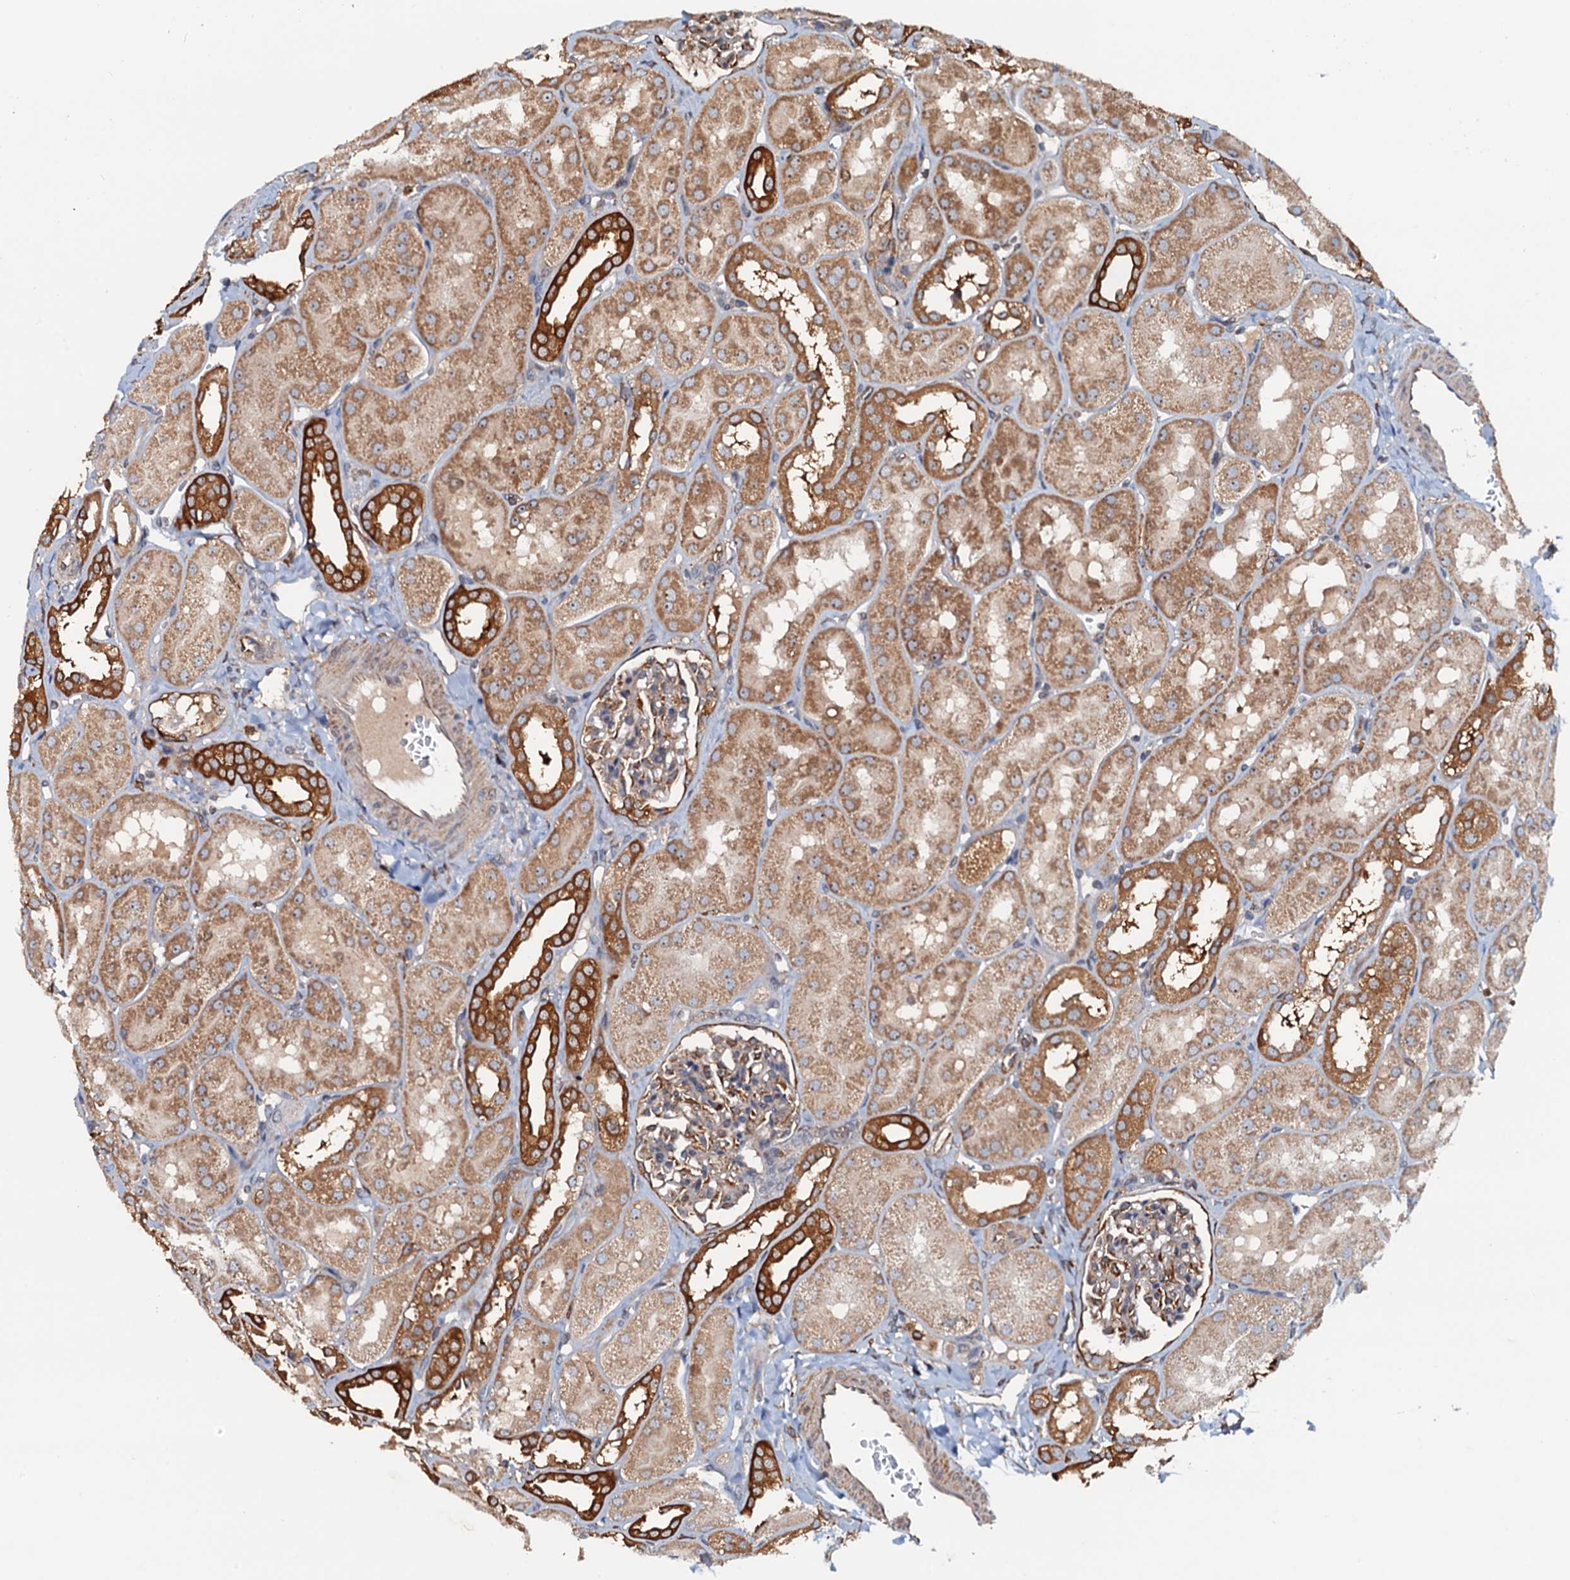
{"staining": {"intensity": "weak", "quantity": "<25%", "location": "cytoplasmic/membranous"}, "tissue": "kidney", "cell_type": "Cells in glomeruli", "image_type": "normal", "snomed": [{"axis": "morphology", "description": "Normal tissue, NOS"}, {"axis": "topography", "description": "Kidney"}, {"axis": "topography", "description": "Urinary bladder"}], "caption": "DAB immunohistochemical staining of benign kidney shows no significant staining in cells in glomeruli.", "gene": "USP6NL", "patient": {"sex": "male", "age": 16}}